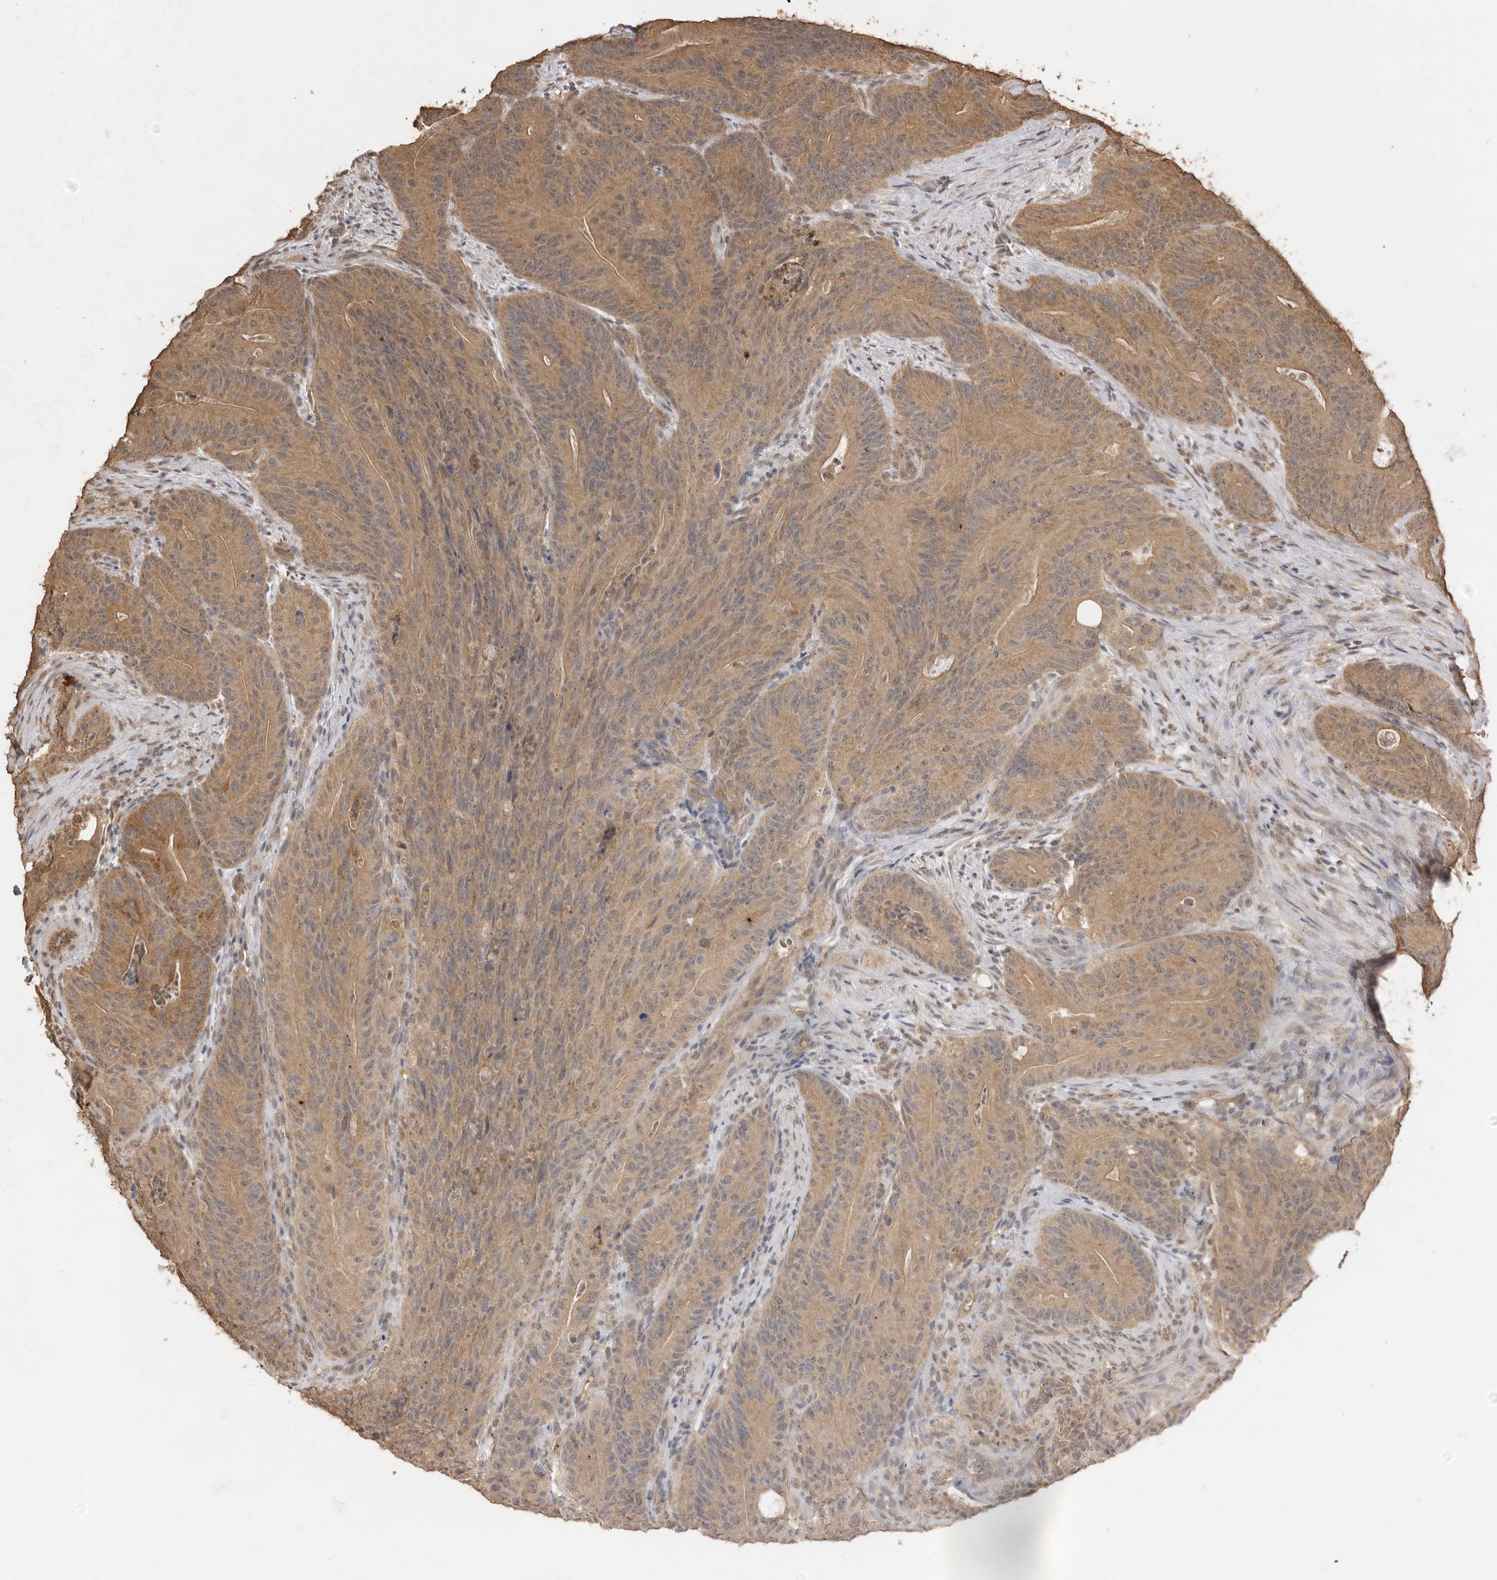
{"staining": {"intensity": "moderate", "quantity": ">75%", "location": "cytoplasmic/membranous"}, "tissue": "colorectal cancer", "cell_type": "Tumor cells", "image_type": "cancer", "snomed": [{"axis": "morphology", "description": "Normal tissue, NOS"}, {"axis": "topography", "description": "Colon"}], "caption": "IHC staining of colorectal cancer, which reveals medium levels of moderate cytoplasmic/membranous staining in approximately >75% of tumor cells indicating moderate cytoplasmic/membranous protein staining. The staining was performed using DAB (brown) for protein detection and nuclei were counterstained in hematoxylin (blue).", "gene": "JAG2", "patient": {"sex": "female", "age": 82}}